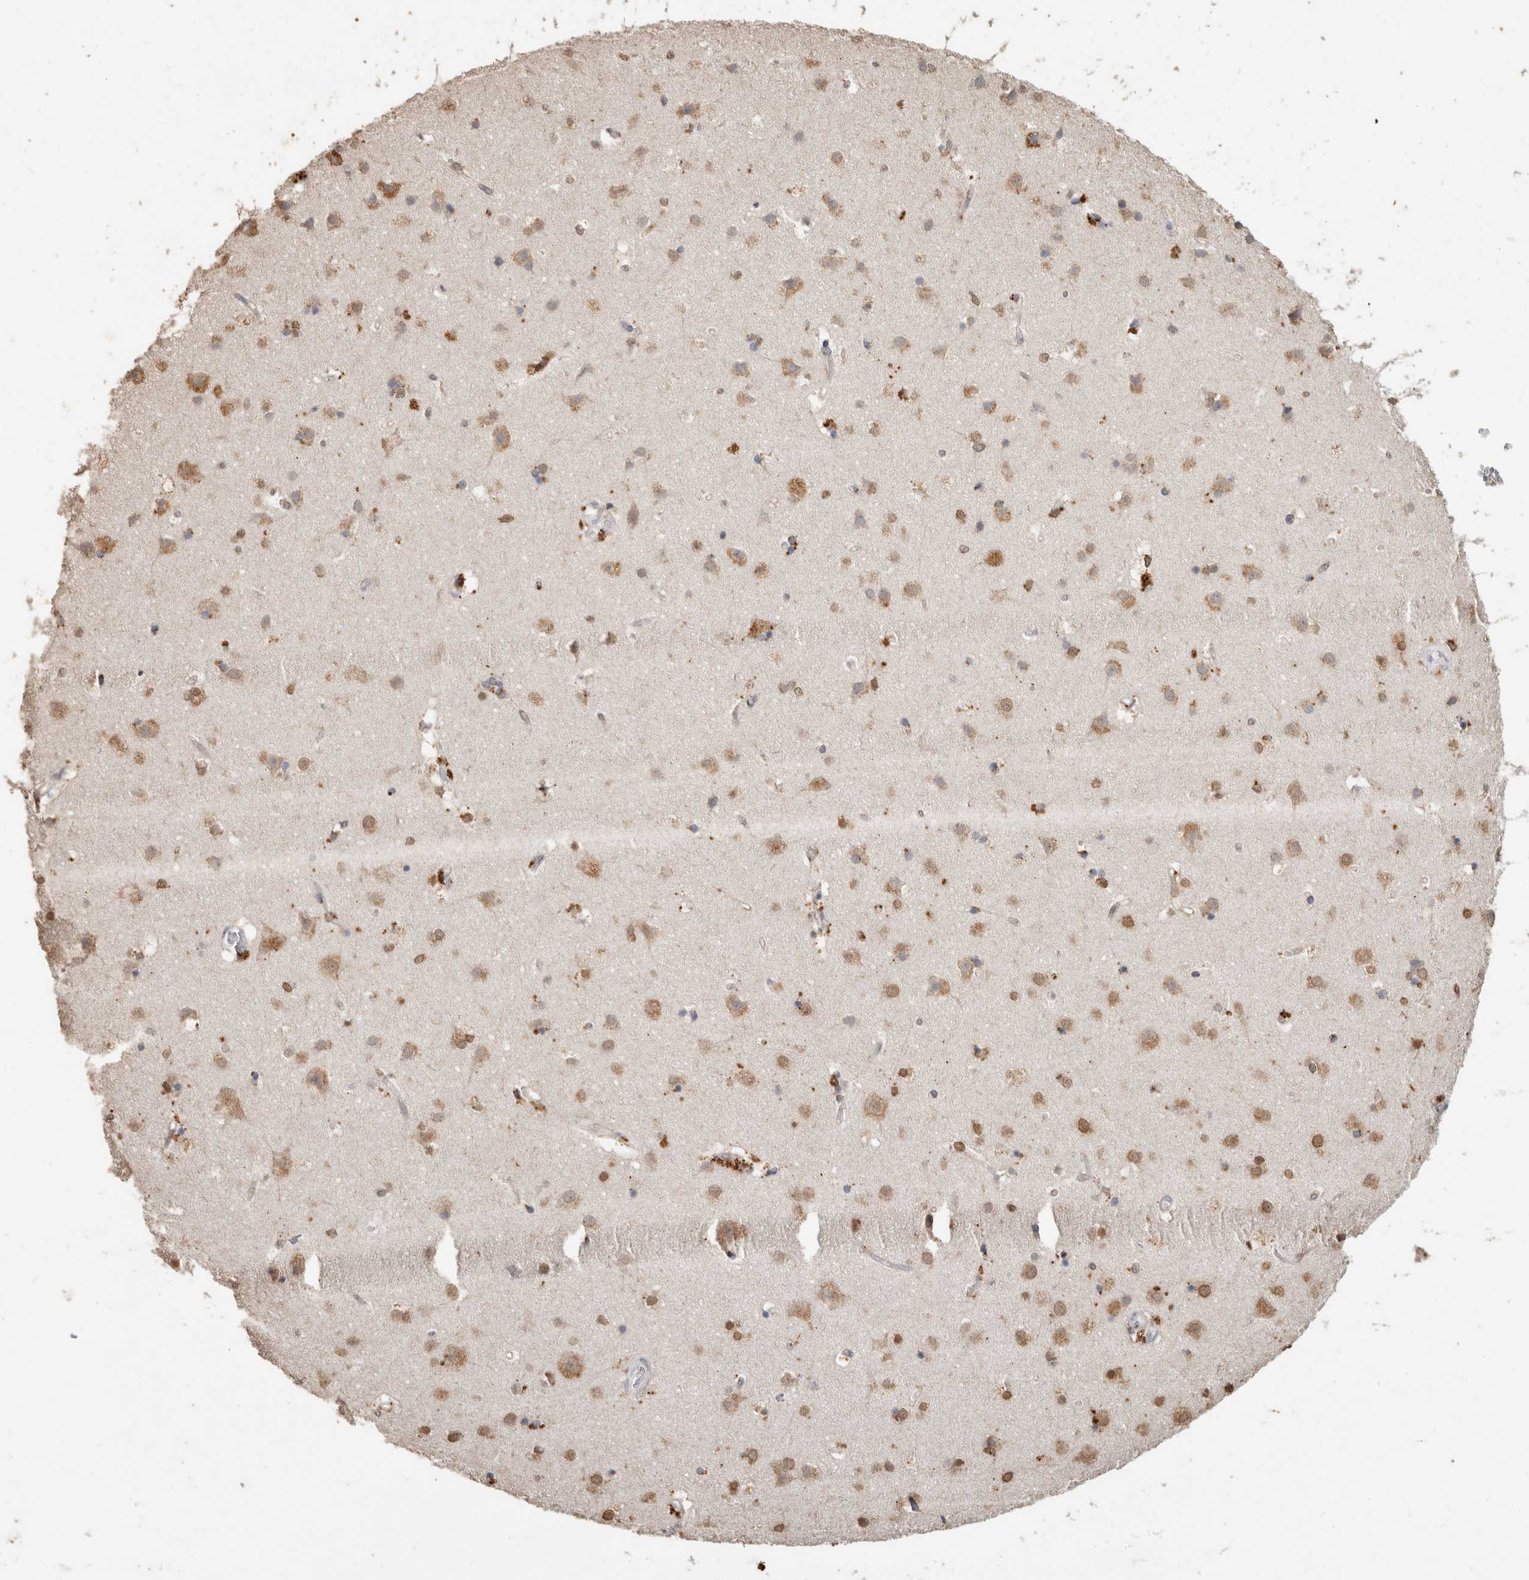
{"staining": {"intensity": "negative", "quantity": "none", "location": "none"}, "tissue": "cerebral cortex", "cell_type": "Endothelial cells", "image_type": "normal", "snomed": [{"axis": "morphology", "description": "Normal tissue, NOS"}, {"axis": "topography", "description": "Cerebral cortex"}], "caption": "IHC photomicrograph of unremarkable cerebral cortex stained for a protein (brown), which exhibits no staining in endothelial cells.", "gene": "ARSA", "patient": {"sex": "male", "age": 54}}